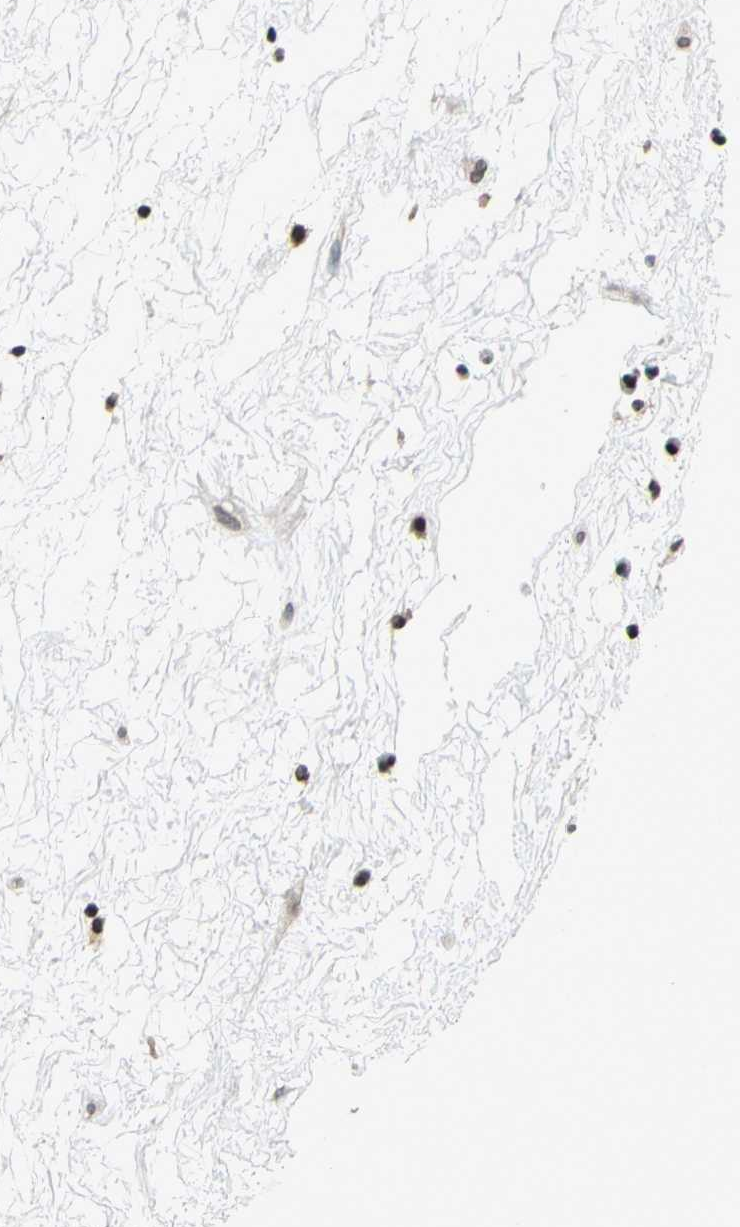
{"staining": {"intensity": "moderate", "quantity": ">75%", "location": "cytoplasmic/membranous,nuclear"}, "tissue": "nasopharynx", "cell_type": "Respiratory epithelial cells", "image_type": "normal", "snomed": [{"axis": "morphology", "description": "Normal tissue, NOS"}, {"axis": "morphology", "description": "Inflammation, NOS"}, {"axis": "topography", "description": "Nasopharynx"}], "caption": "This image displays IHC staining of benign human nasopharynx, with medium moderate cytoplasmic/membranous,nuclear staining in approximately >75% of respiratory epithelial cells.", "gene": "XPO1", "patient": {"sex": "male", "age": 48}}